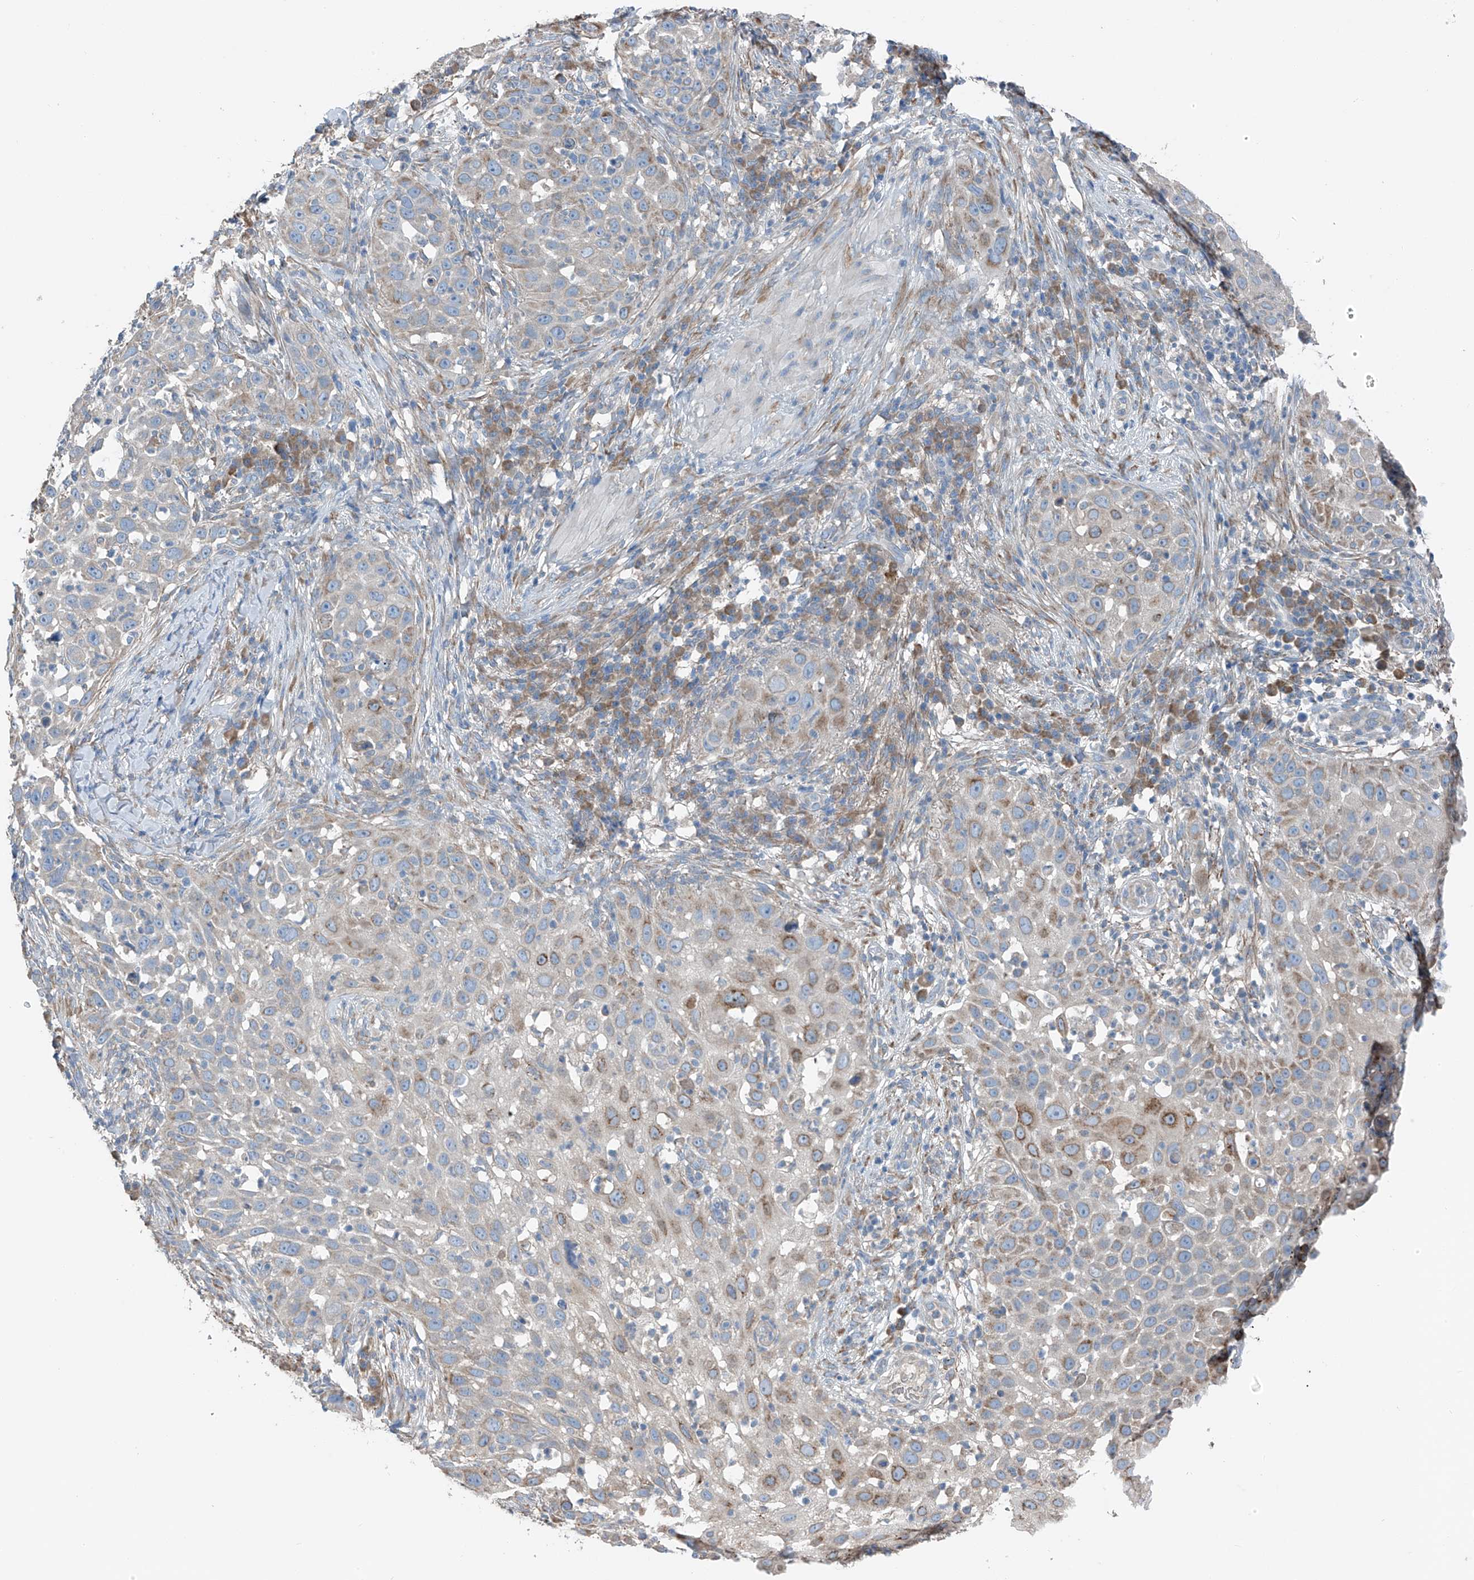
{"staining": {"intensity": "moderate", "quantity": "<25%", "location": "cytoplasmic/membranous"}, "tissue": "skin cancer", "cell_type": "Tumor cells", "image_type": "cancer", "snomed": [{"axis": "morphology", "description": "Squamous cell carcinoma, NOS"}, {"axis": "topography", "description": "Skin"}], "caption": "The micrograph shows immunohistochemical staining of squamous cell carcinoma (skin). There is moderate cytoplasmic/membranous expression is seen in about <25% of tumor cells.", "gene": "GALNTL6", "patient": {"sex": "female", "age": 44}}